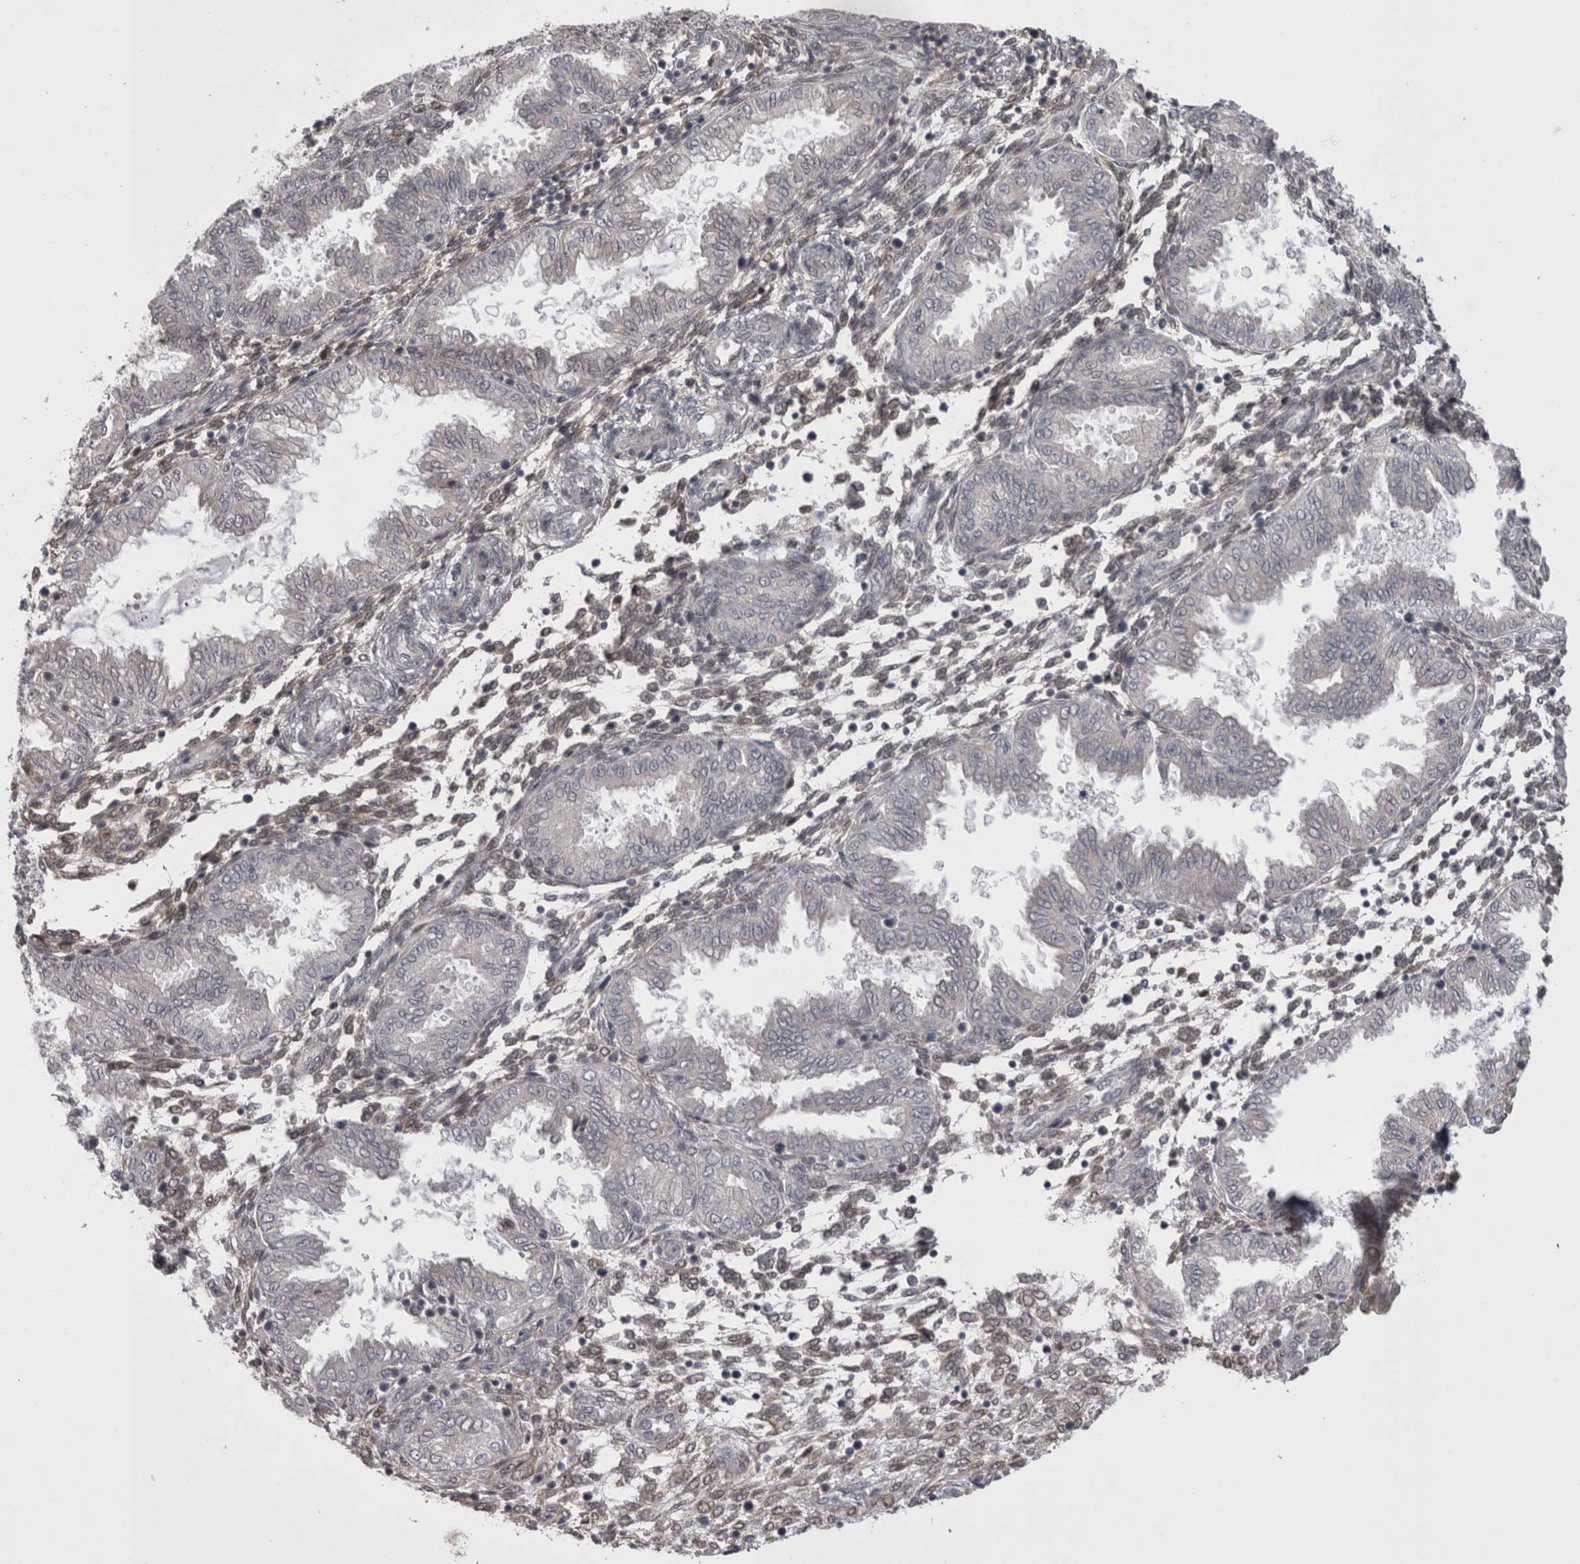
{"staining": {"intensity": "negative", "quantity": "none", "location": "none"}, "tissue": "endometrium", "cell_type": "Cells in endometrial stroma", "image_type": "normal", "snomed": [{"axis": "morphology", "description": "Normal tissue, NOS"}, {"axis": "topography", "description": "Endometrium"}], "caption": "IHC histopathology image of benign endometrium: endometrium stained with DAB (3,3'-diaminobenzidine) reveals no significant protein staining in cells in endometrial stroma. The staining was performed using DAB to visualize the protein expression in brown, while the nuclei were stained in blue with hematoxylin (Magnification: 20x).", "gene": "CHIC1", "patient": {"sex": "female", "age": 33}}